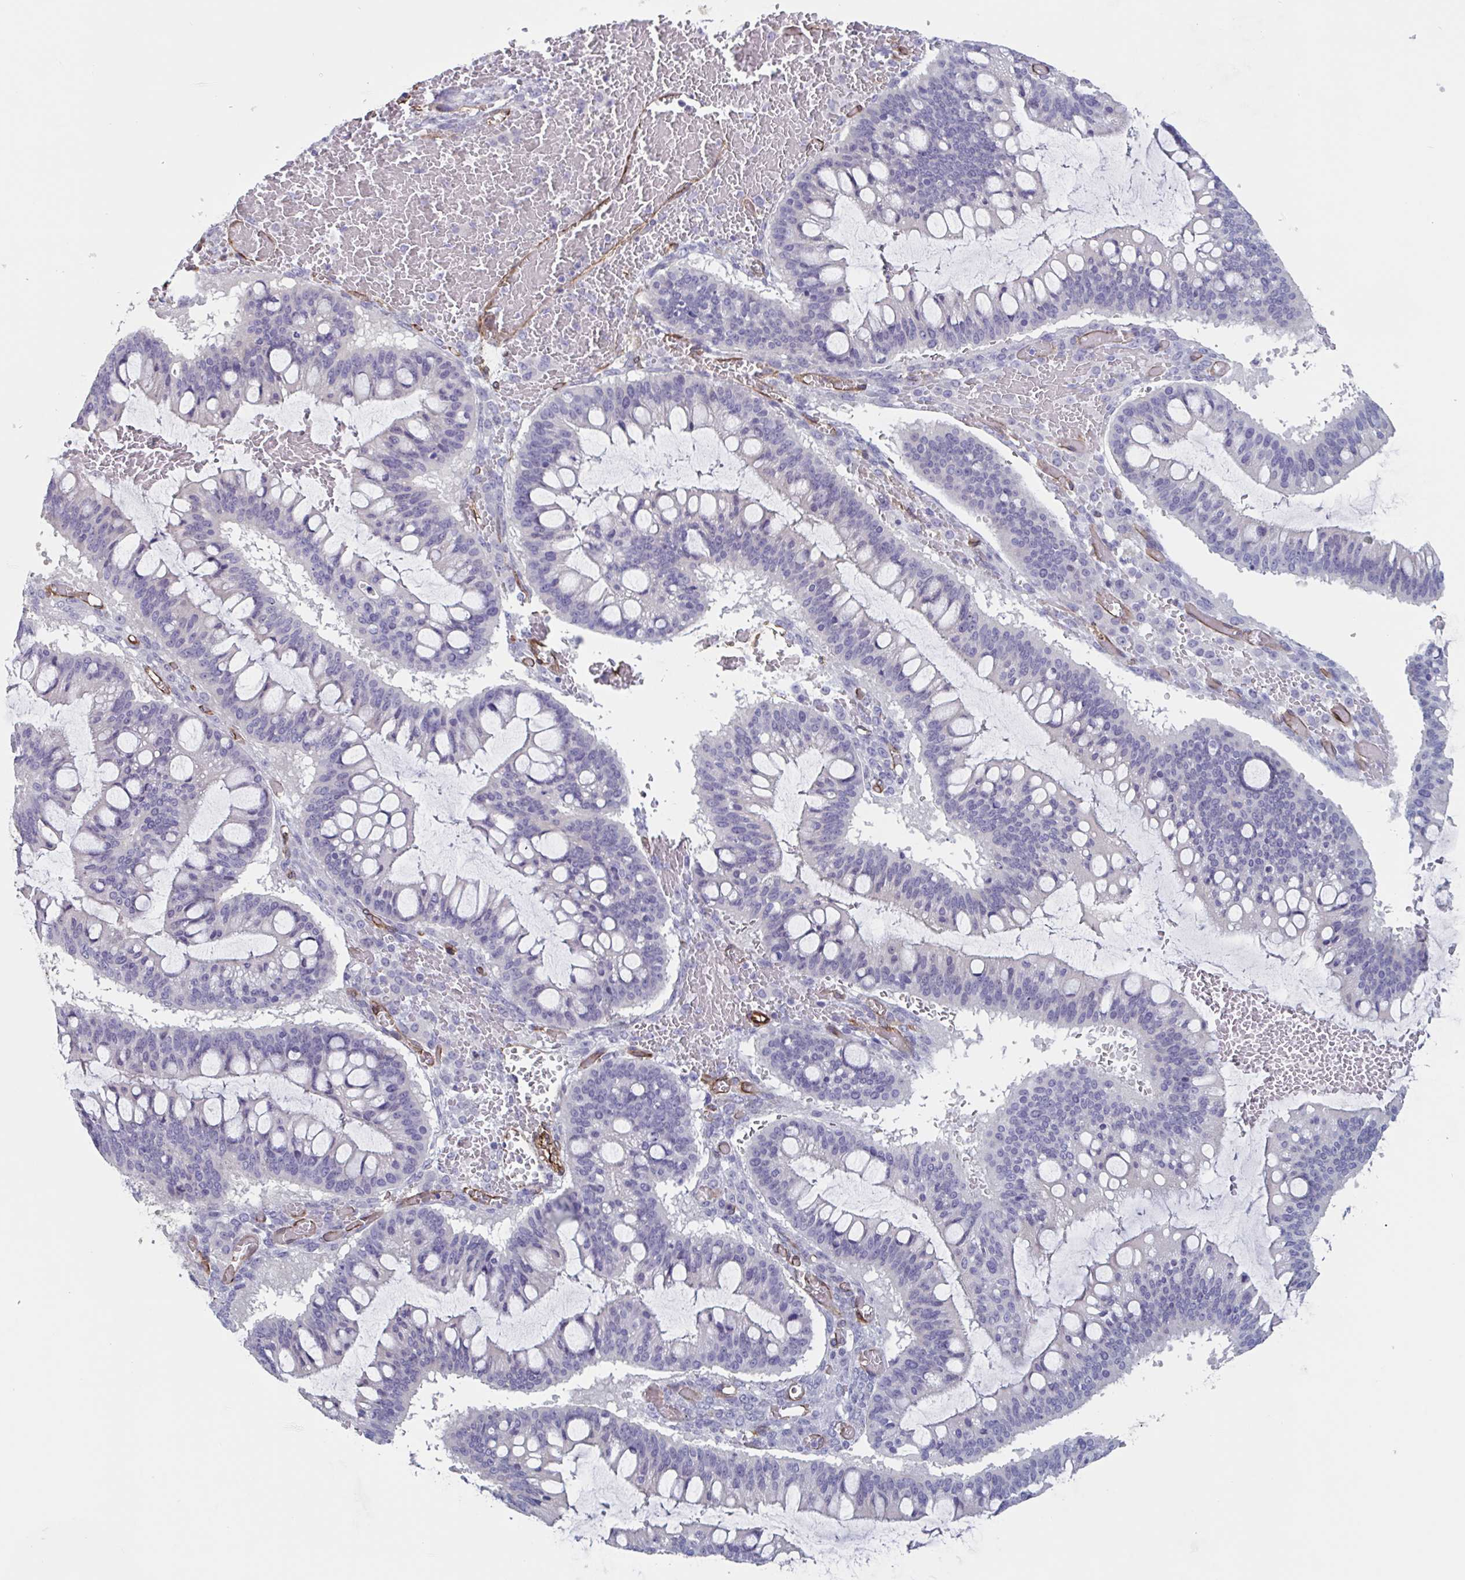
{"staining": {"intensity": "negative", "quantity": "none", "location": "none"}, "tissue": "ovarian cancer", "cell_type": "Tumor cells", "image_type": "cancer", "snomed": [{"axis": "morphology", "description": "Cystadenocarcinoma, mucinous, NOS"}, {"axis": "topography", "description": "Ovary"}], "caption": "Tumor cells show no significant expression in ovarian cancer. Nuclei are stained in blue.", "gene": "CITED4", "patient": {"sex": "female", "age": 73}}